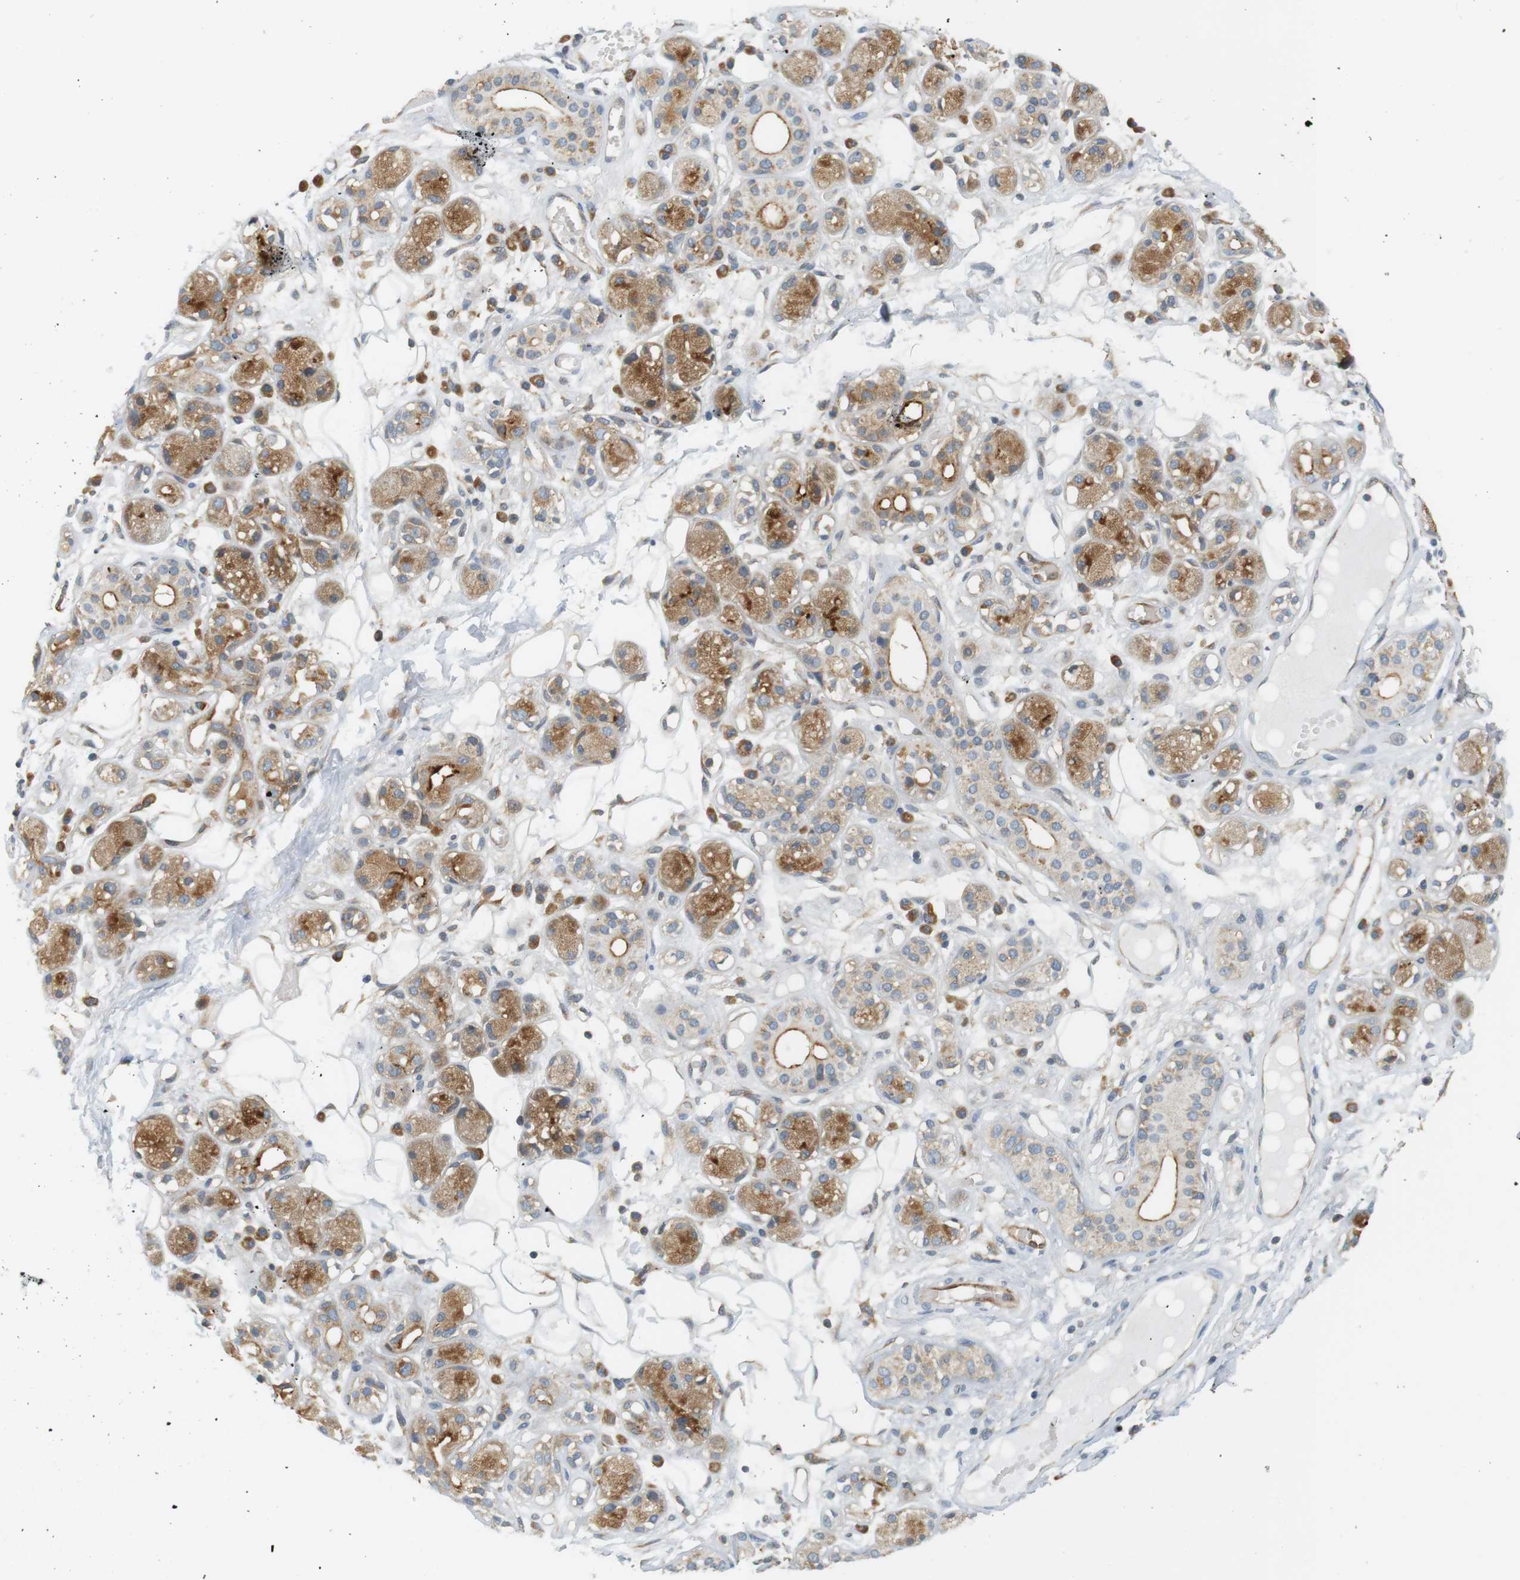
{"staining": {"intensity": "weak", "quantity": ">75%", "location": "cytoplasmic/membranous"}, "tissue": "adipose tissue", "cell_type": "Adipocytes", "image_type": "normal", "snomed": [{"axis": "morphology", "description": "Normal tissue, NOS"}, {"axis": "morphology", "description": "Inflammation, NOS"}, {"axis": "topography", "description": "Vascular tissue"}, {"axis": "topography", "description": "Salivary gland"}], "caption": "Benign adipose tissue displays weak cytoplasmic/membranous staining in approximately >75% of adipocytes.", "gene": "SH3GLB1", "patient": {"sex": "female", "age": 75}}